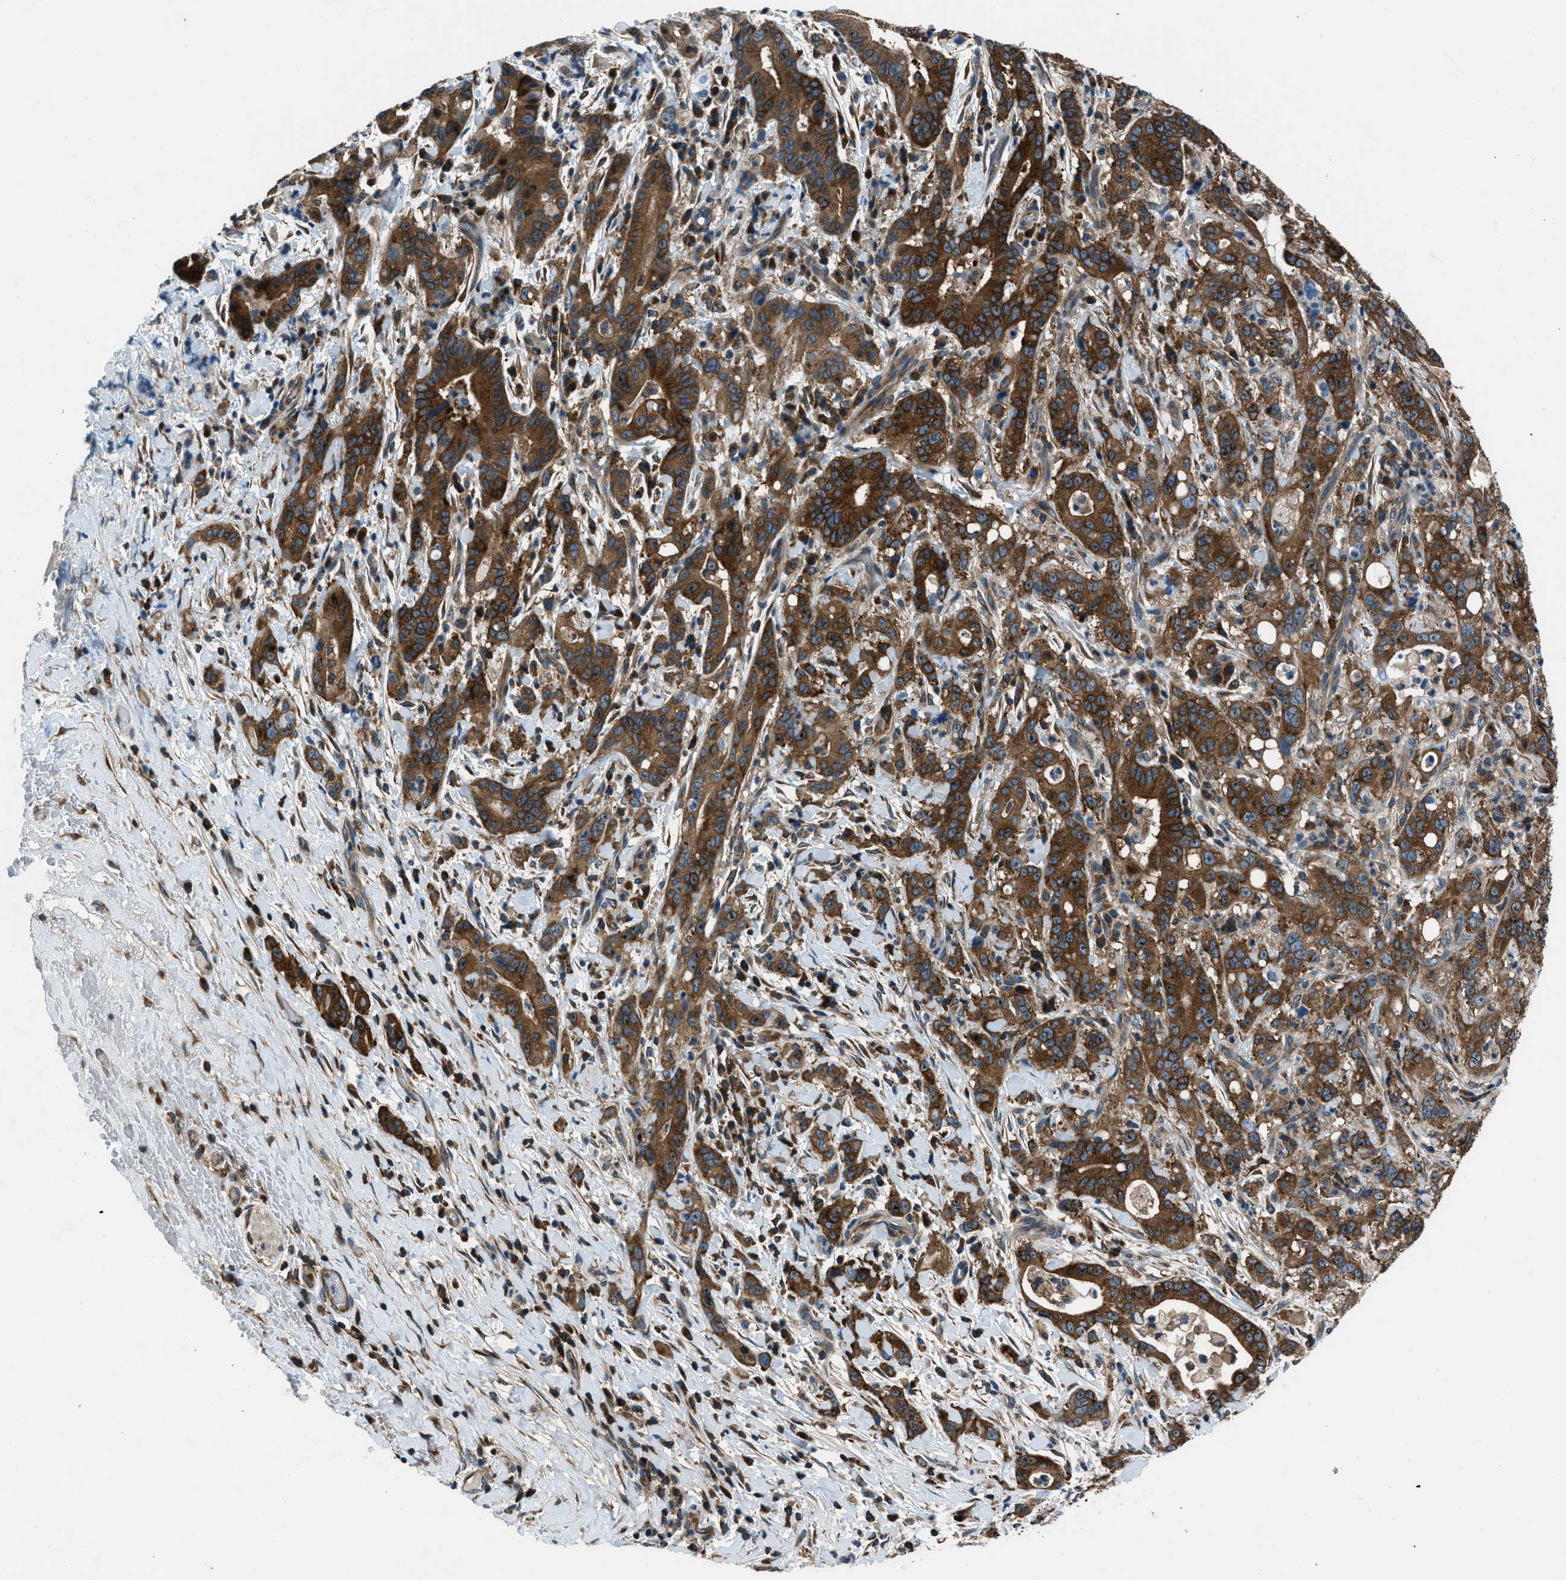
{"staining": {"intensity": "strong", "quantity": ">75%", "location": "cytoplasmic/membranous"}, "tissue": "liver cancer", "cell_type": "Tumor cells", "image_type": "cancer", "snomed": [{"axis": "morphology", "description": "Cholangiocarcinoma"}, {"axis": "topography", "description": "Liver"}], "caption": "Immunohistochemical staining of human cholangiocarcinoma (liver) displays high levels of strong cytoplasmic/membranous protein staining in about >75% of tumor cells.", "gene": "ARFGAP2", "patient": {"sex": "female", "age": 38}}